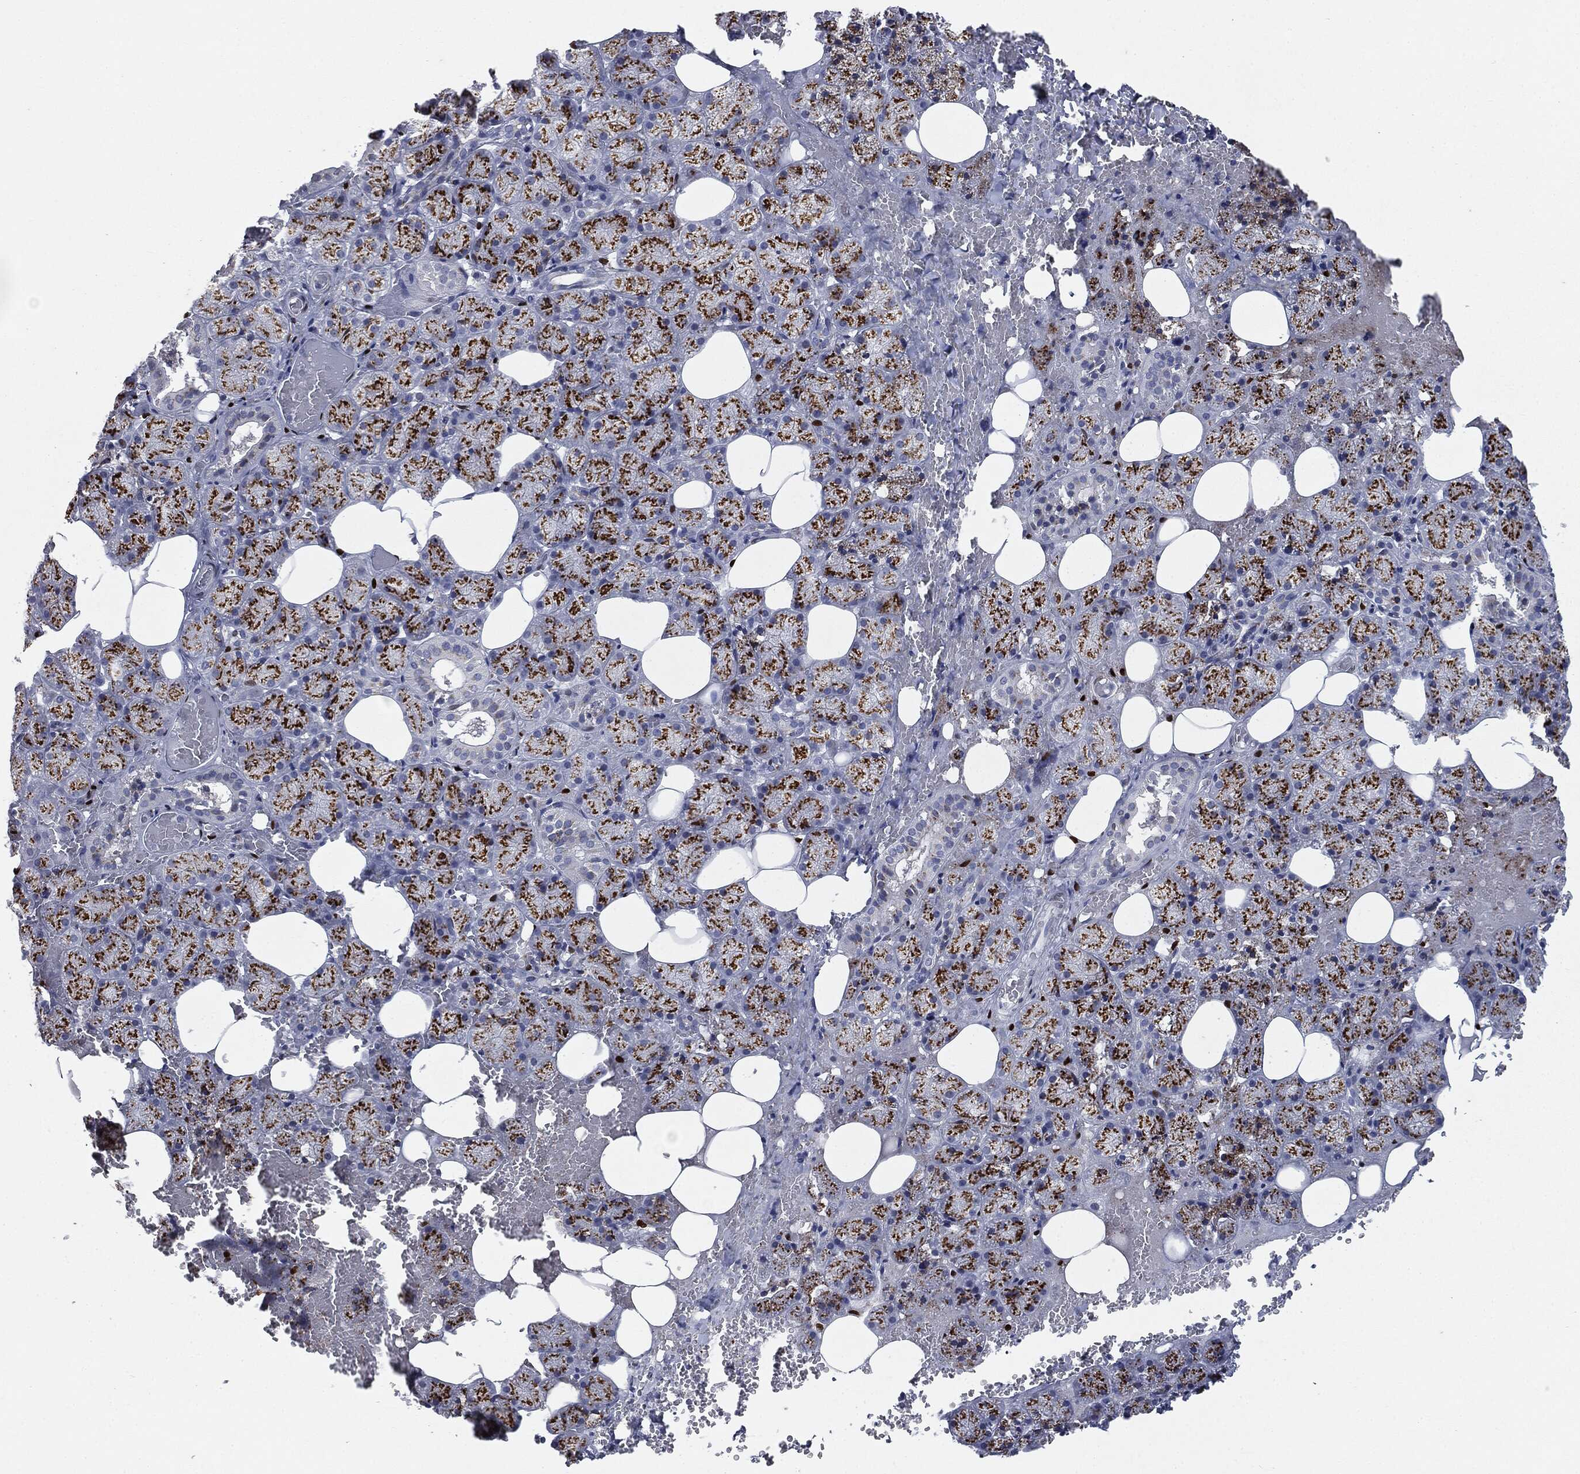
{"staining": {"intensity": "strong", "quantity": ">75%", "location": "cytoplasmic/membranous"}, "tissue": "salivary gland", "cell_type": "Glandular cells", "image_type": "normal", "snomed": [{"axis": "morphology", "description": "Normal tissue, NOS"}, {"axis": "topography", "description": "Salivary gland"}], "caption": "Immunohistochemical staining of normal human salivary gland shows strong cytoplasmic/membranous protein staining in approximately >75% of glandular cells. Nuclei are stained in blue.", "gene": "CASD1", "patient": {"sex": "male", "age": 38}}